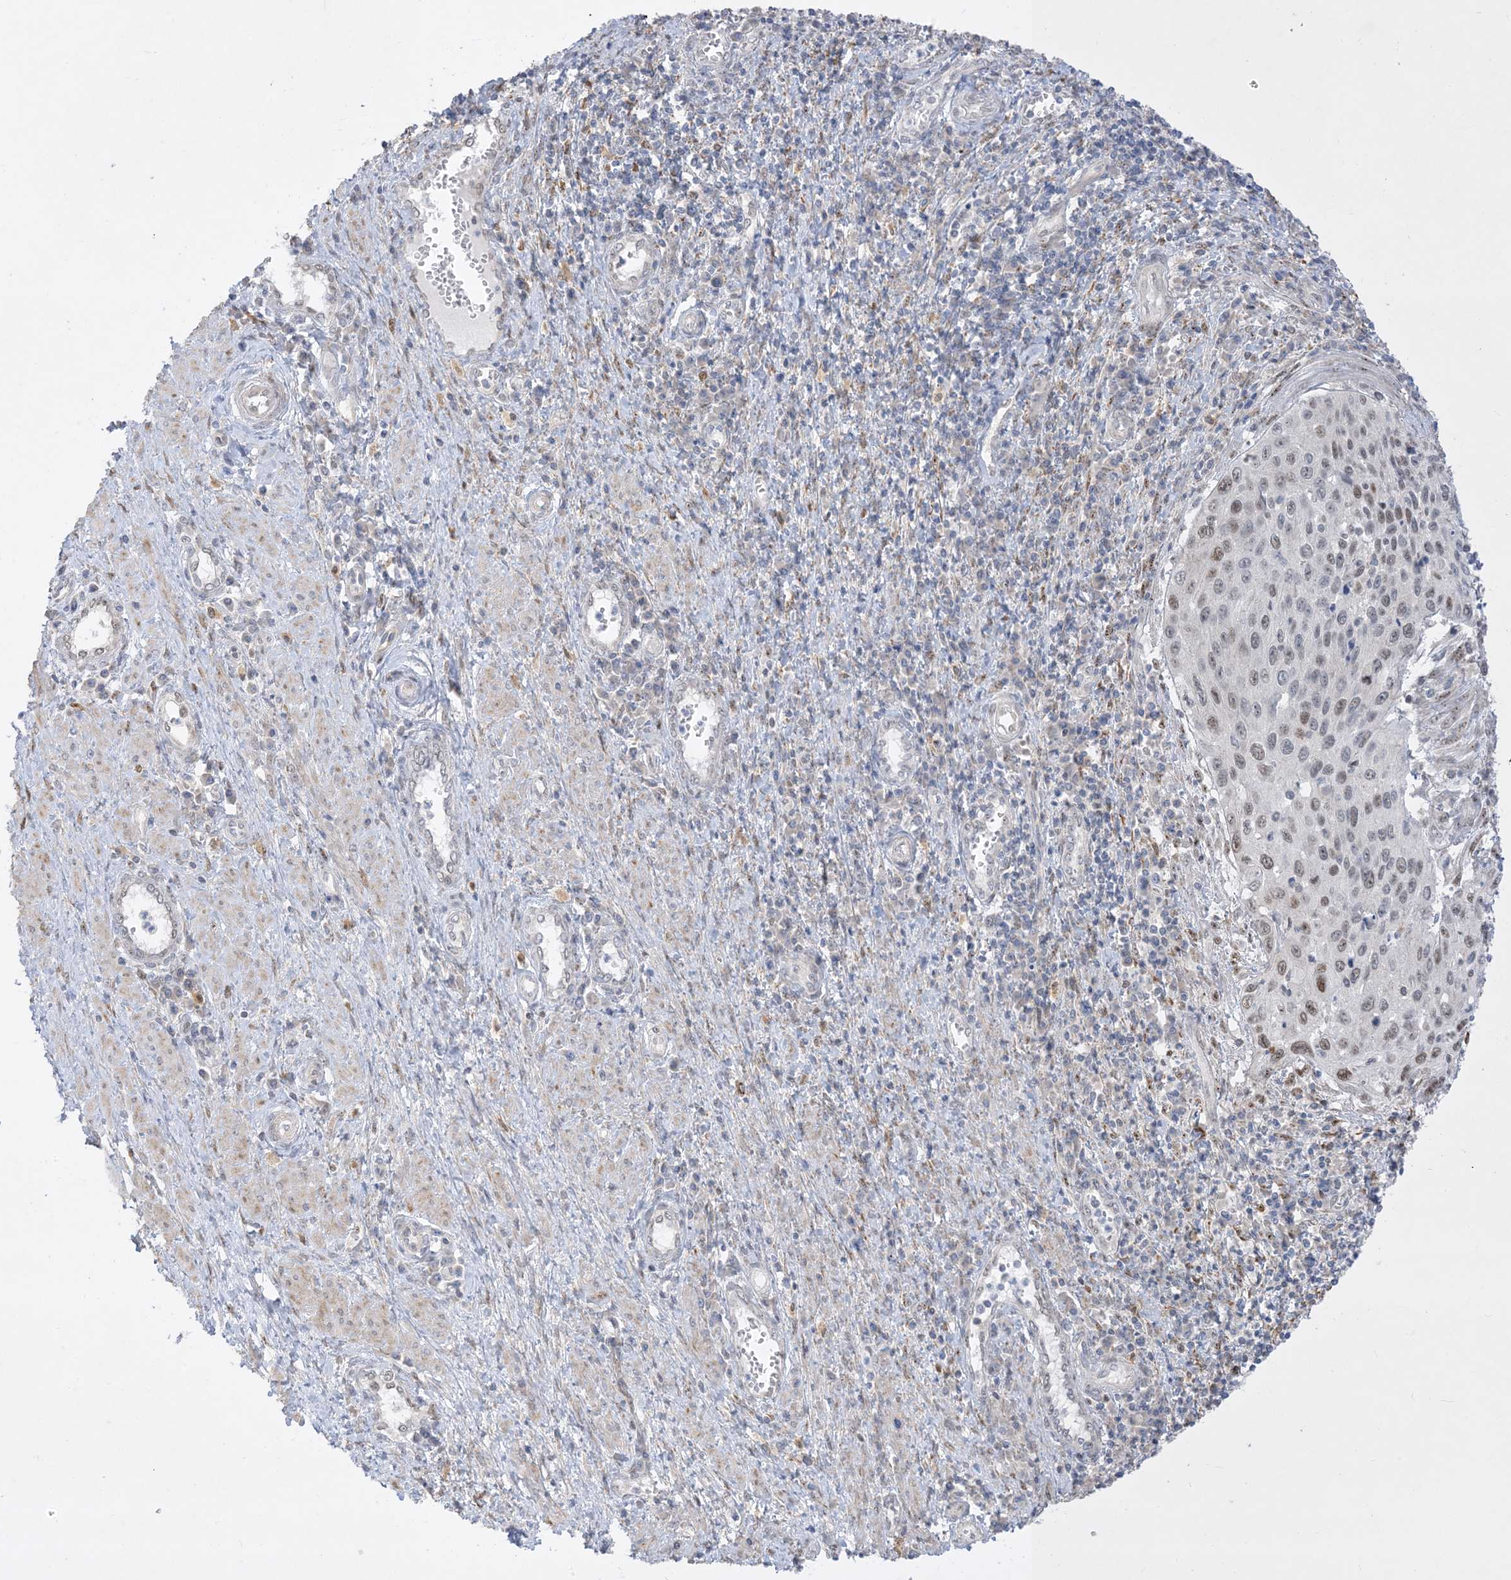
{"staining": {"intensity": "moderate", "quantity": "25%-75%", "location": "nuclear"}, "tissue": "cervical cancer", "cell_type": "Tumor cells", "image_type": "cancer", "snomed": [{"axis": "morphology", "description": "Squamous cell carcinoma, NOS"}, {"axis": "topography", "description": "Cervix"}], "caption": "Protein staining of cervical squamous cell carcinoma tissue shows moderate nuclear positivity in about 25%-75% of tumor cells. Nuclei are stained in blue.", "gene": "BHLHE40", "patient": {"sex": "female", "age": 32}}